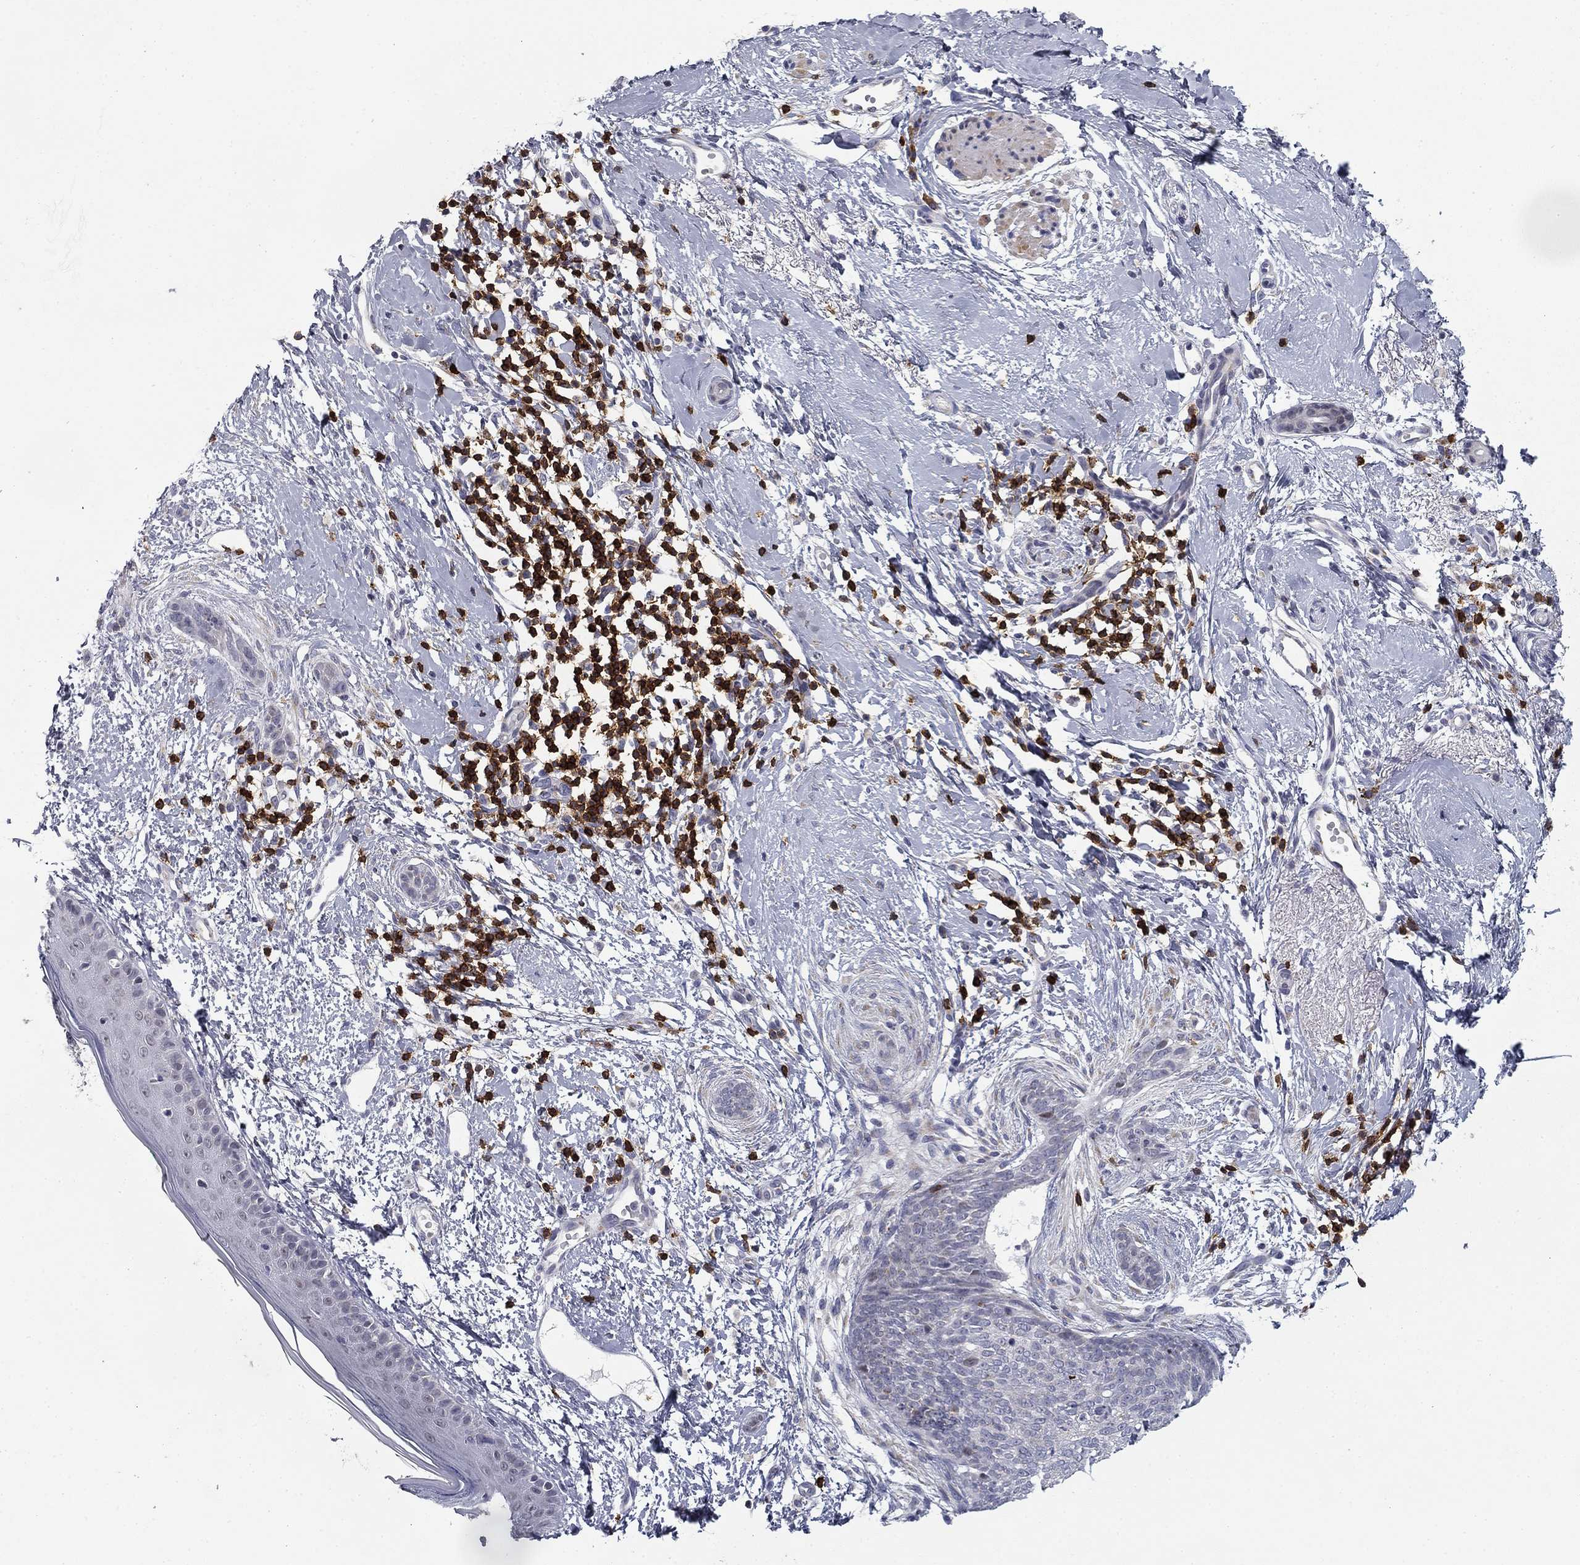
{"staining": {"intensity": "negative", "quantity": "none", "location": "none"}, "tissue": "skin cancer", "cell_type": "Tumor cells", "image_type": "cancer", "snomed": [{"axis": "morphology", "description": "Basal cell carcinoma"}, {"axis": "topography", "description": "Skin"}], "caption": "The image shows no significant expression in tumor cells of skin cancer.", "gene": "TRAT1", "patient": {"sex": "female", "age": 65}}